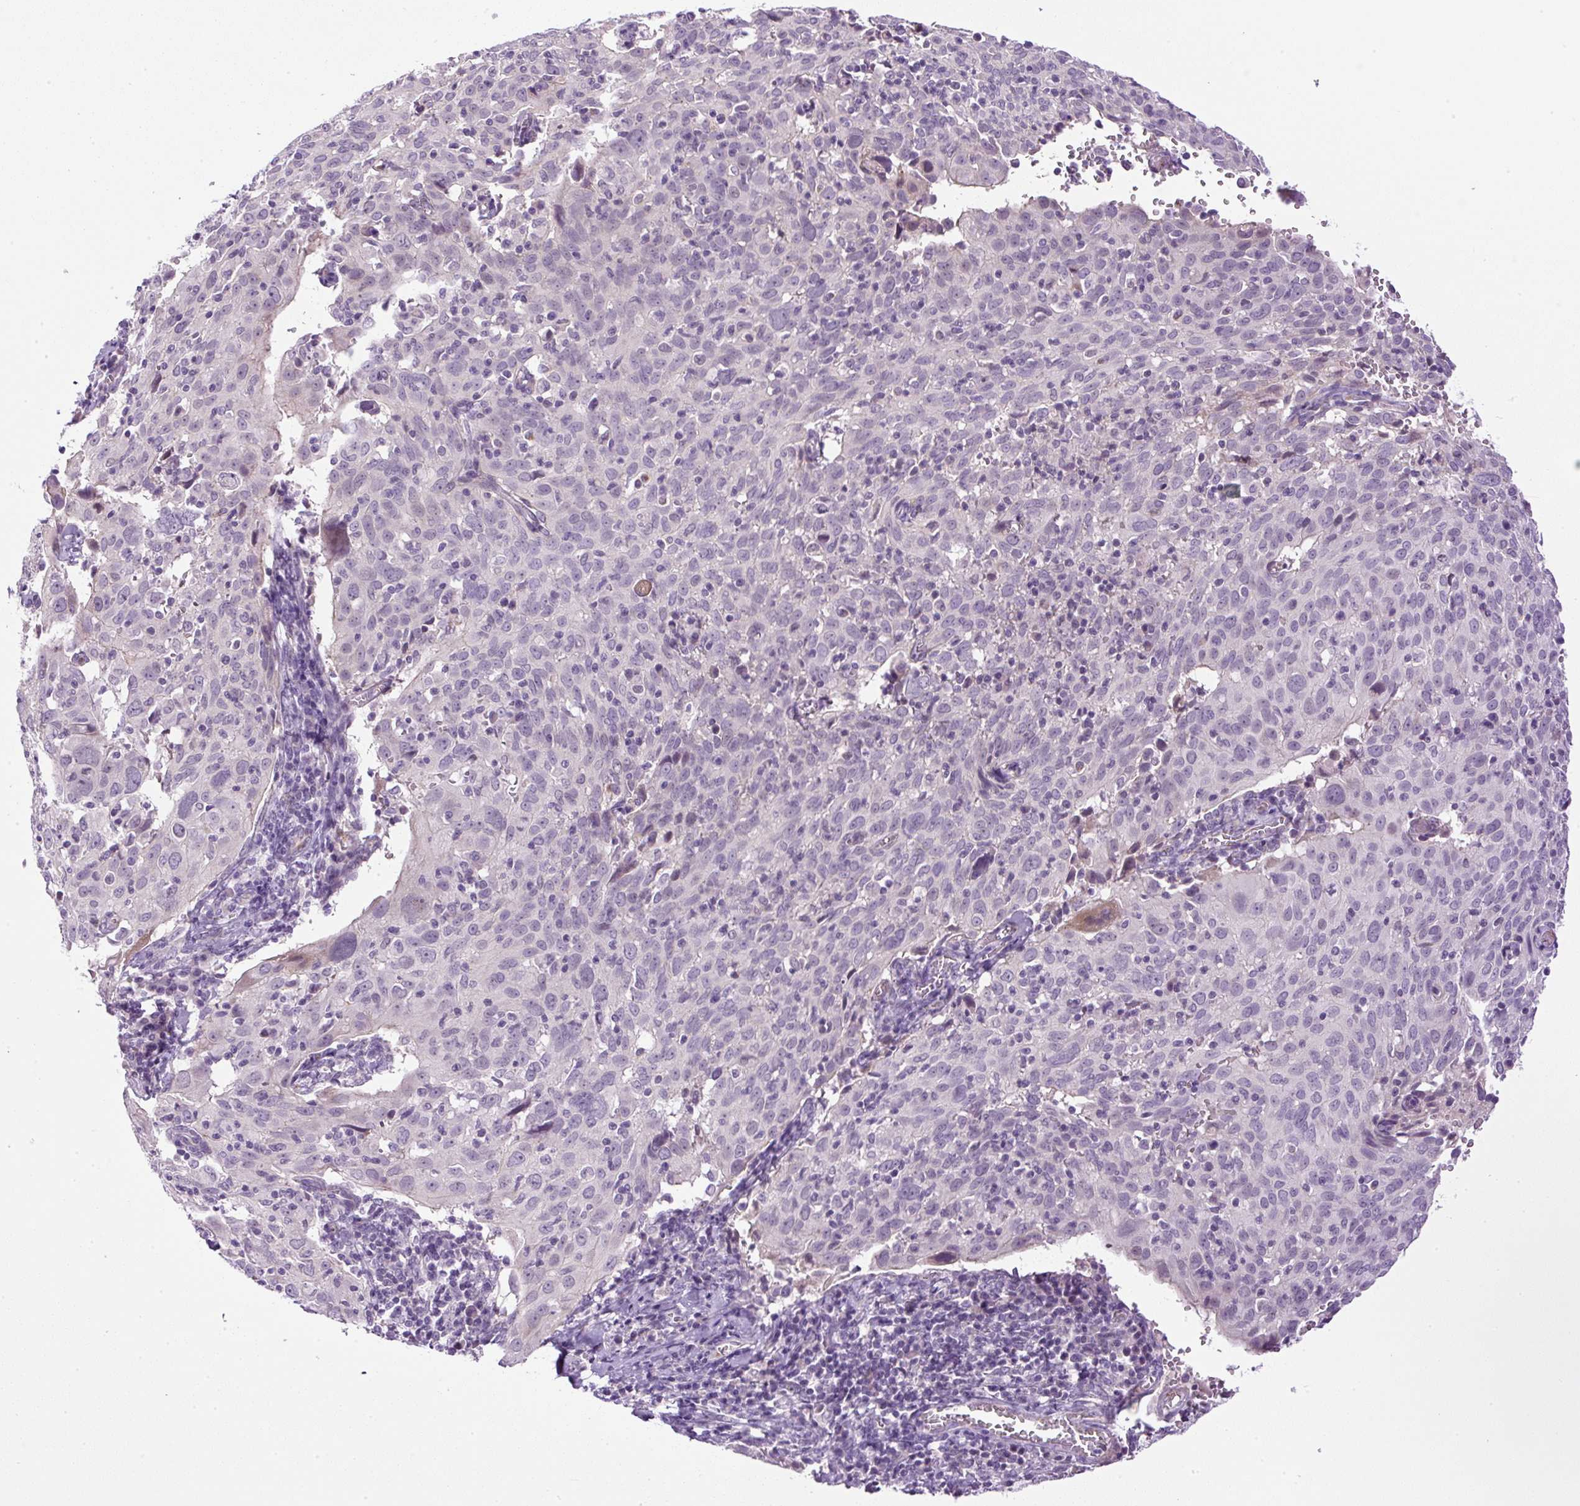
{"staining": {"intensity": "negative", "quantity": "none", "location": "none"}, "tissue": "cervical cancer", "cell_type": "Tumor cells", "image_type": "cancer", "snomed": [{"axis": "morphology", "description": "Squamous cell carcinoma, NOS"}, {"axis": "topography", "description": "Cervix"}], "caption": "High magnification brightfield microscopy of cervical squamous cell carcinoma stained with DAB (3,3'-diaminobenzidine) (brown) and counterstained with hematoxylin (blue): tumor cells show no significant staining. (Brightfield microscopy of DAB immunohistochemistry (IHC) at high magnification).", "gene": "LEFTY2", "patient": {"sex": "female", "age": 31}}